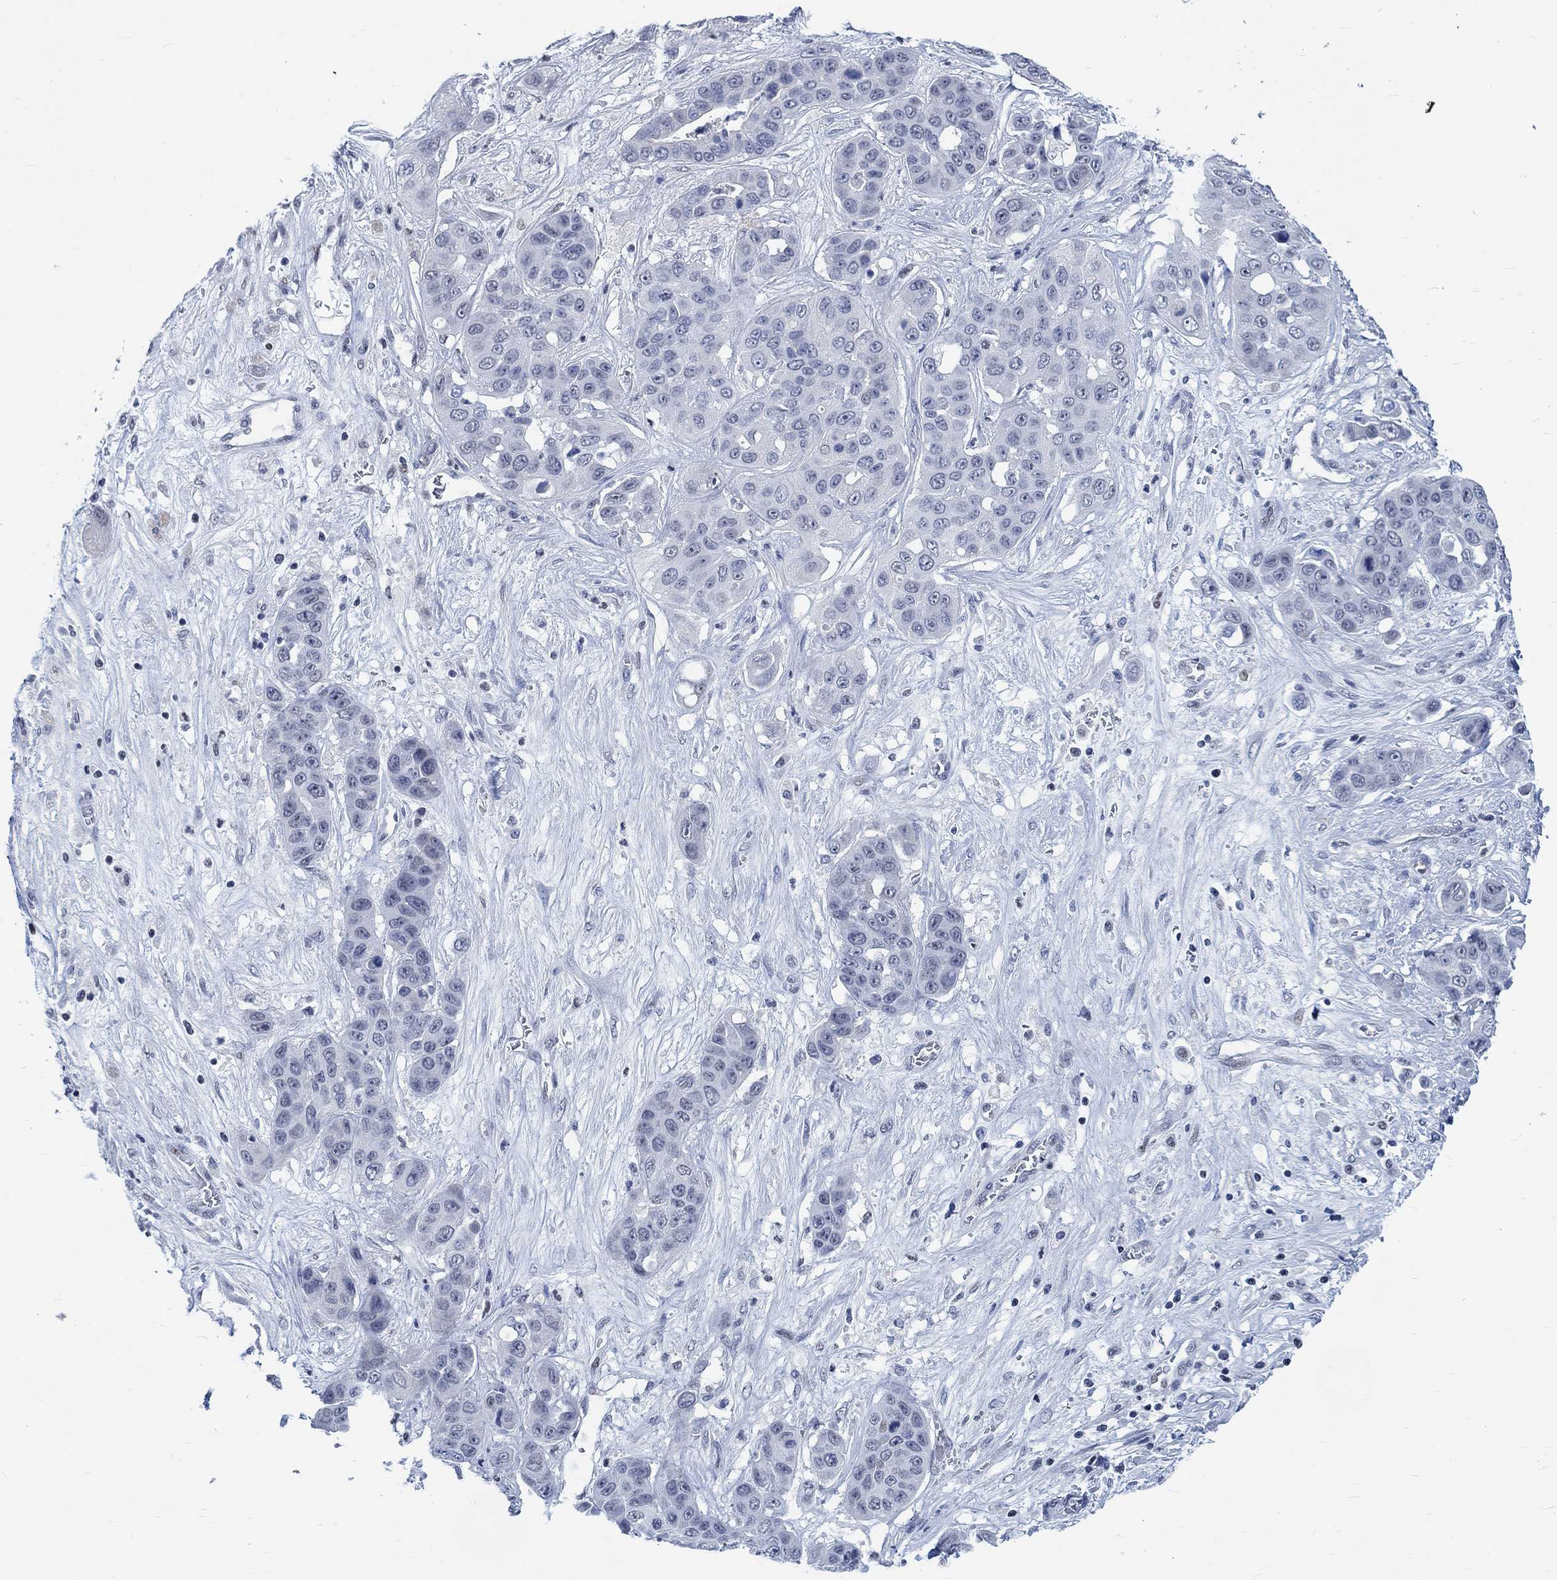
{"staining": {"intensity": "negative", "quantity": "none", "location": "none"}, "tissue": "liver cancer", "cell_type": "Tumor cells", "image_type": "cancer", "snomed": [{"axis": "morphology", "description": "Cholangiocarcinoma"}, {"axis": "topography", "description": "Liver"}], "caption": "Tumor cells are negative for brown protein staining in liver cancer.", "gene": "KCNH8", "patient": {"sex": "female", "age": 52}}